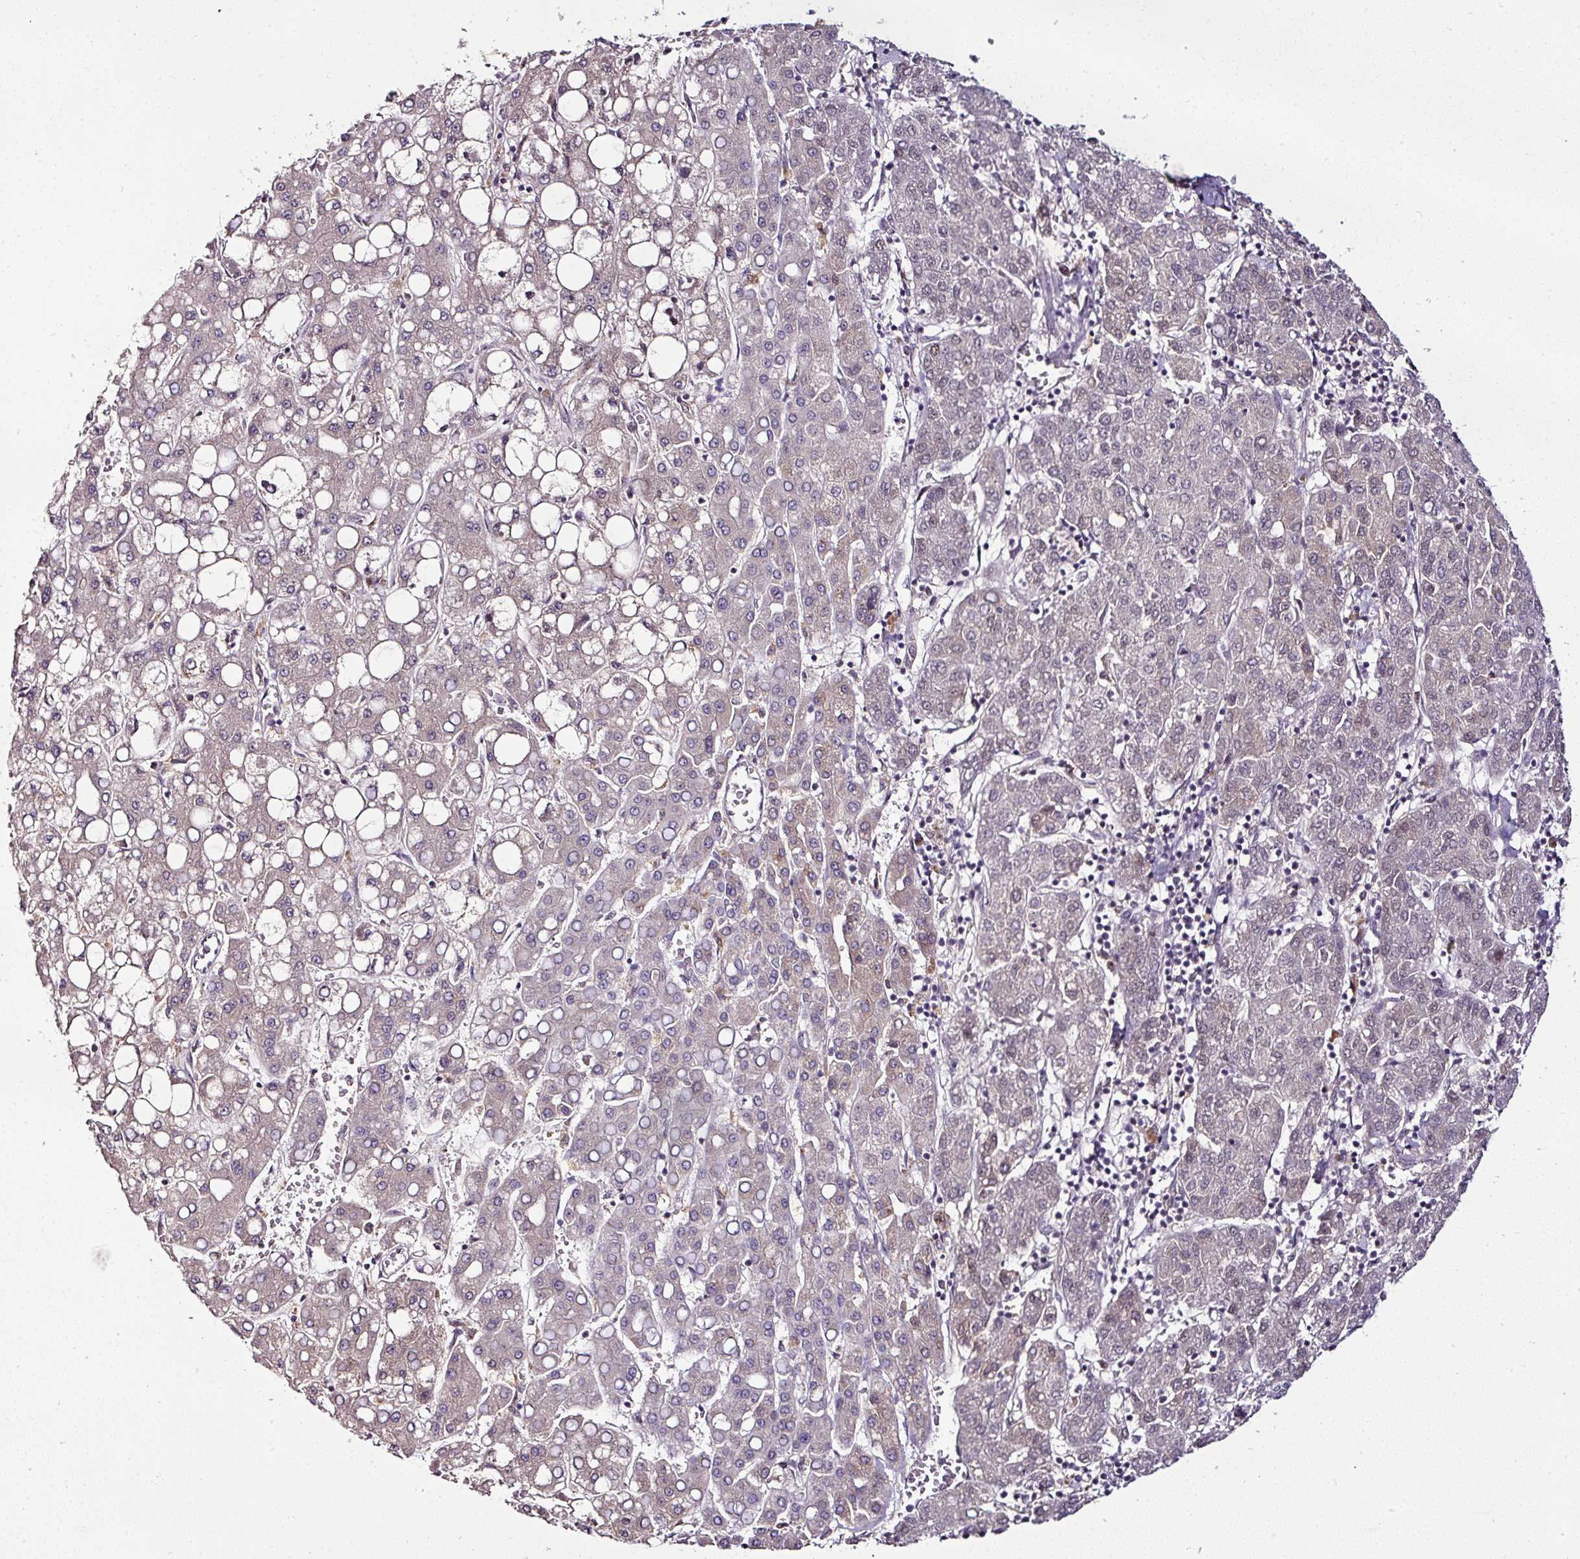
{"staining": {"intensity": "weak", "quantity": "<25%", "location": "cytoplasmic/membranous,nuclear"}, "tissue": "liver cancer", "cell_type": "Tumor cells", "image_type": "cancer", "snomed": [{"axis": "morphology", "description": "Carcinoma, Hepatocellular, NOS"}, {"axis": "topography", "description": "Liver"}], "caption": "Liver hepatocellular carcinoma was stained to show a protein in brown. There is no significant positivity in tumor cells.", "gene": "KLF16", "patient": {"sex": "male", "age": 65}}